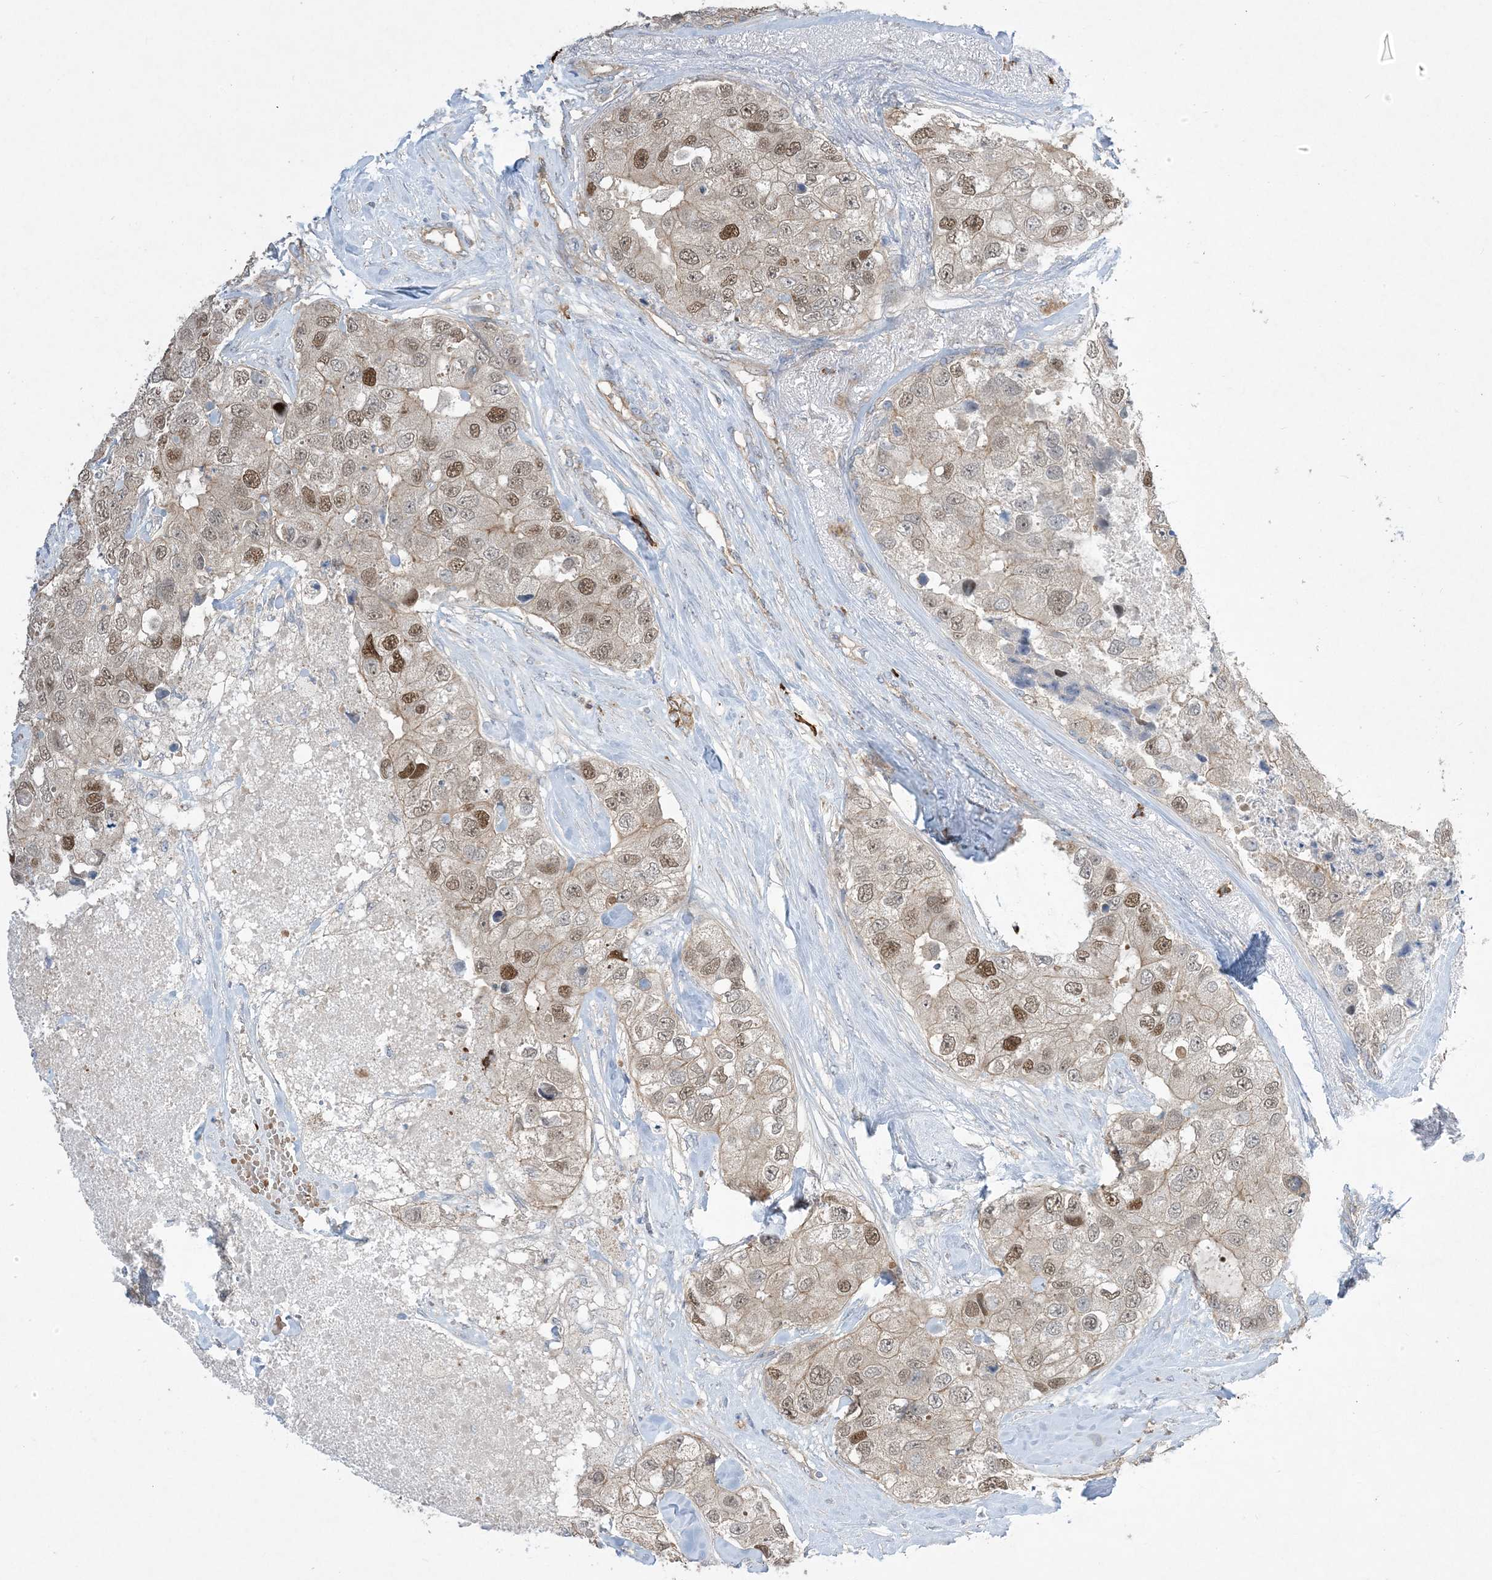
{"staining": {"intensity": "moderate", "quantity": "<25%", "location": "nuclear"}, "tissue": "breast cancer", "cell_type": "Tumor cells", "image_type": "cancer", "snomed": [{"axis": "morphology", "description": "Duct carcinoma"}, {"axis": "topography", "description": "Breast"}], "caption": "An image showing moderate nuclear positivity in about <25% of tumor cells in intraductal carcinoma (breast), as visualized by brown immunohistochemical staining.", "gene": "AOC1", "patient": {"sex": "female", "age": 62}}